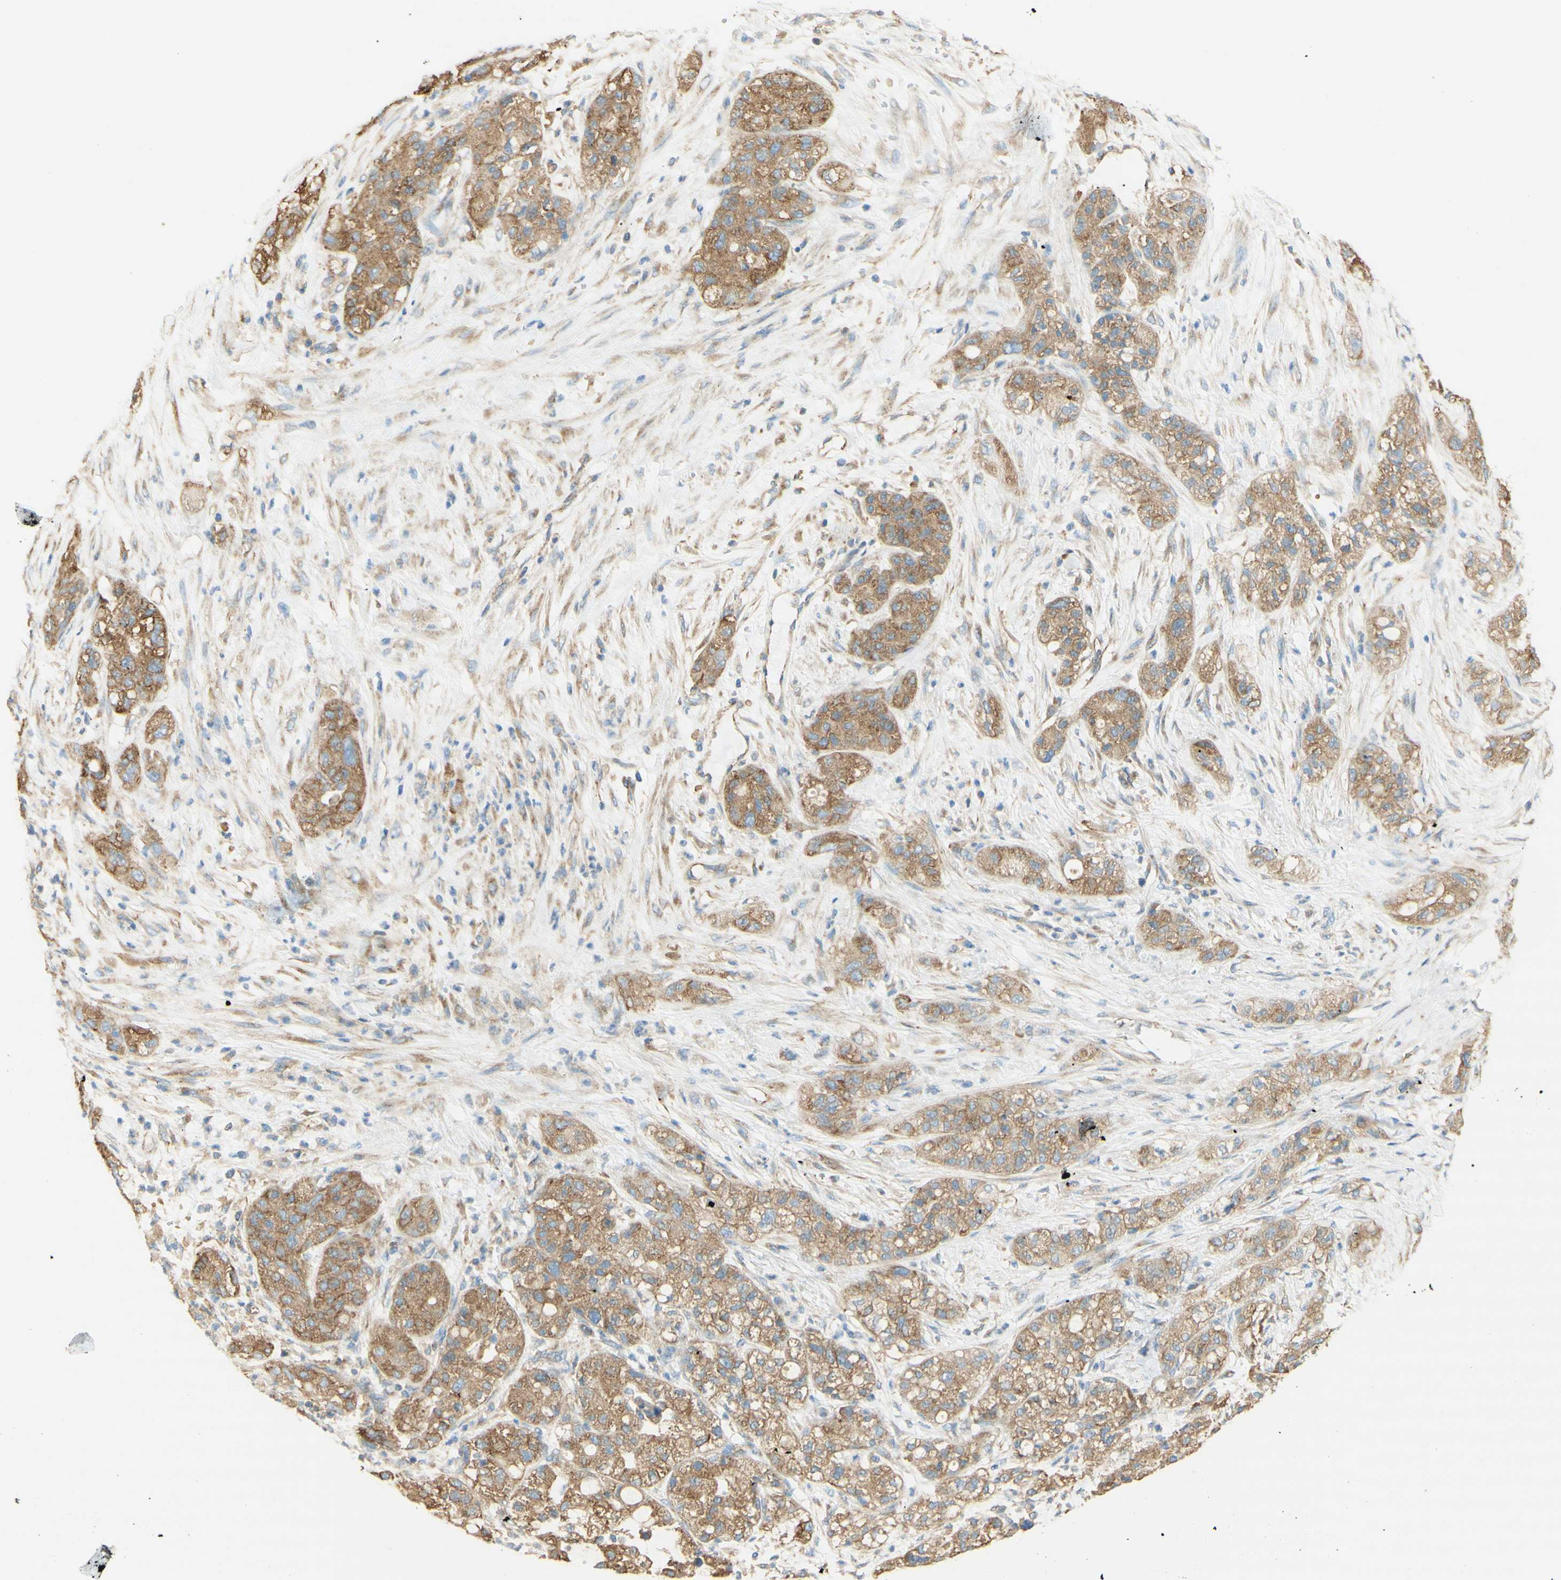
{"staining": {"intensity": "moderate", "quantity": ">75%", "location": "cytoplasmic/membranous"}, "tissue": "pancreatic cancer", "cell_type": "Tumor cells", "image_type": "cancer", "snomed": [{"axis": "morphology", "description": "Adenocarcinoma, NOS"}, {"axis": "topography", "description": "Pancreas"}], "caption": "High-power microscopy captured an immunohistochemistry (IHC) photomicrograph of adenocarcinoma (pancreatic), revealing moderate cytoplasmic/membranous staining in about >75% of tumor cells.", "gene": "CLTC", "patient": {"sex": "female", "age": 78}}